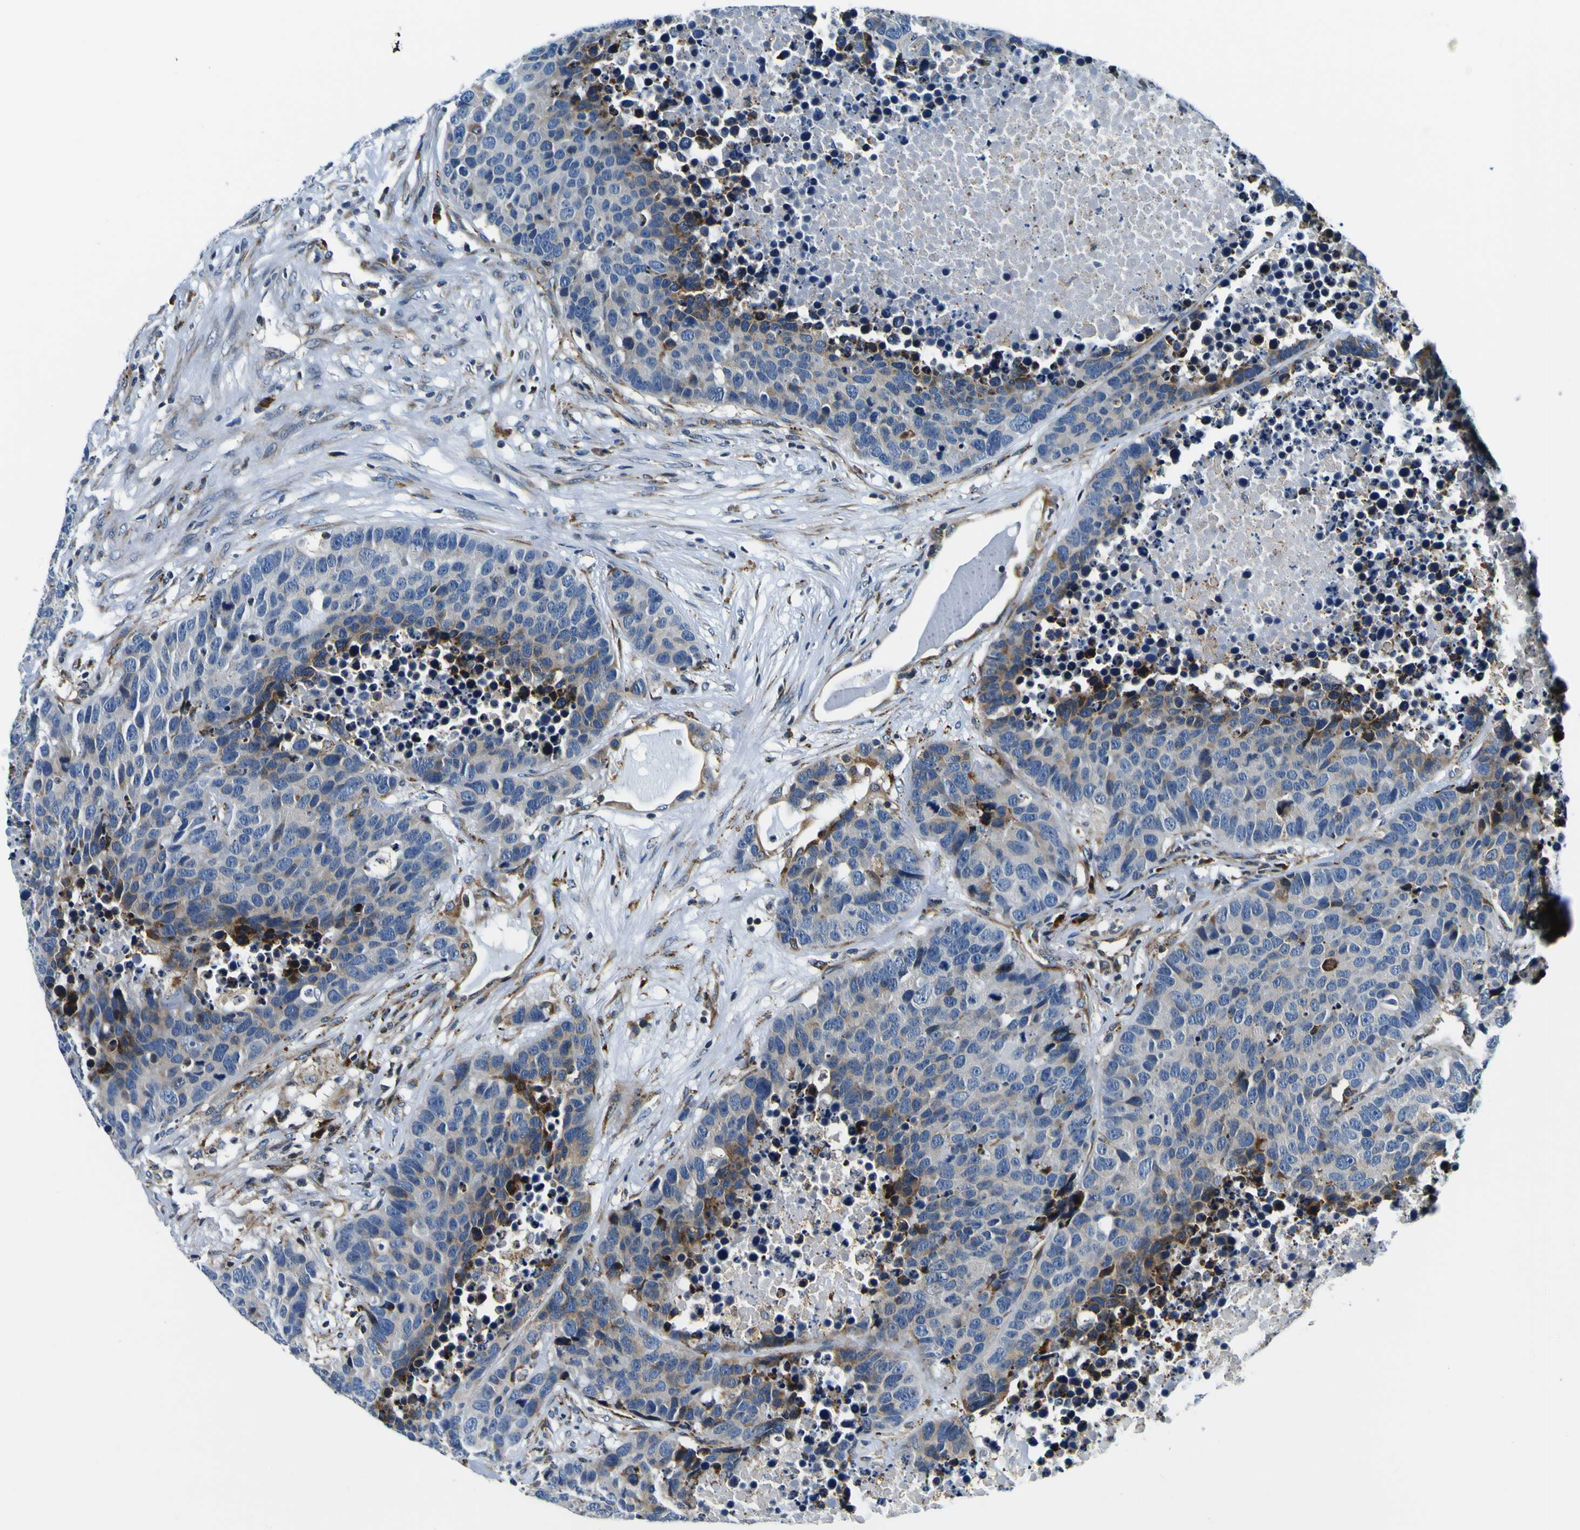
{"staining": {"intensity": "weak", "quantity": "<25%", "location": "cytoplasmic/membranous"}, "tissue": "carcinoid", "cell_type": "Tumor cells", "image_type": "cancer", "snomed": [{"axis": "morphology", "description": "Carcinoid, malignant, NOS"}, {"axis": "topography", "description": "Lung"}], "caption": "A micrograph of malignant carcinoid stained for a protein reveals no brown staining in tumor cells. The staining was performed using DAB to visualize the protein expression in brown, while the nuclei were stained in blue with hematoxylin (Magnification: 20x).", "gene": "NLRP3", "patient": {"sex": "male", "age": 60}}